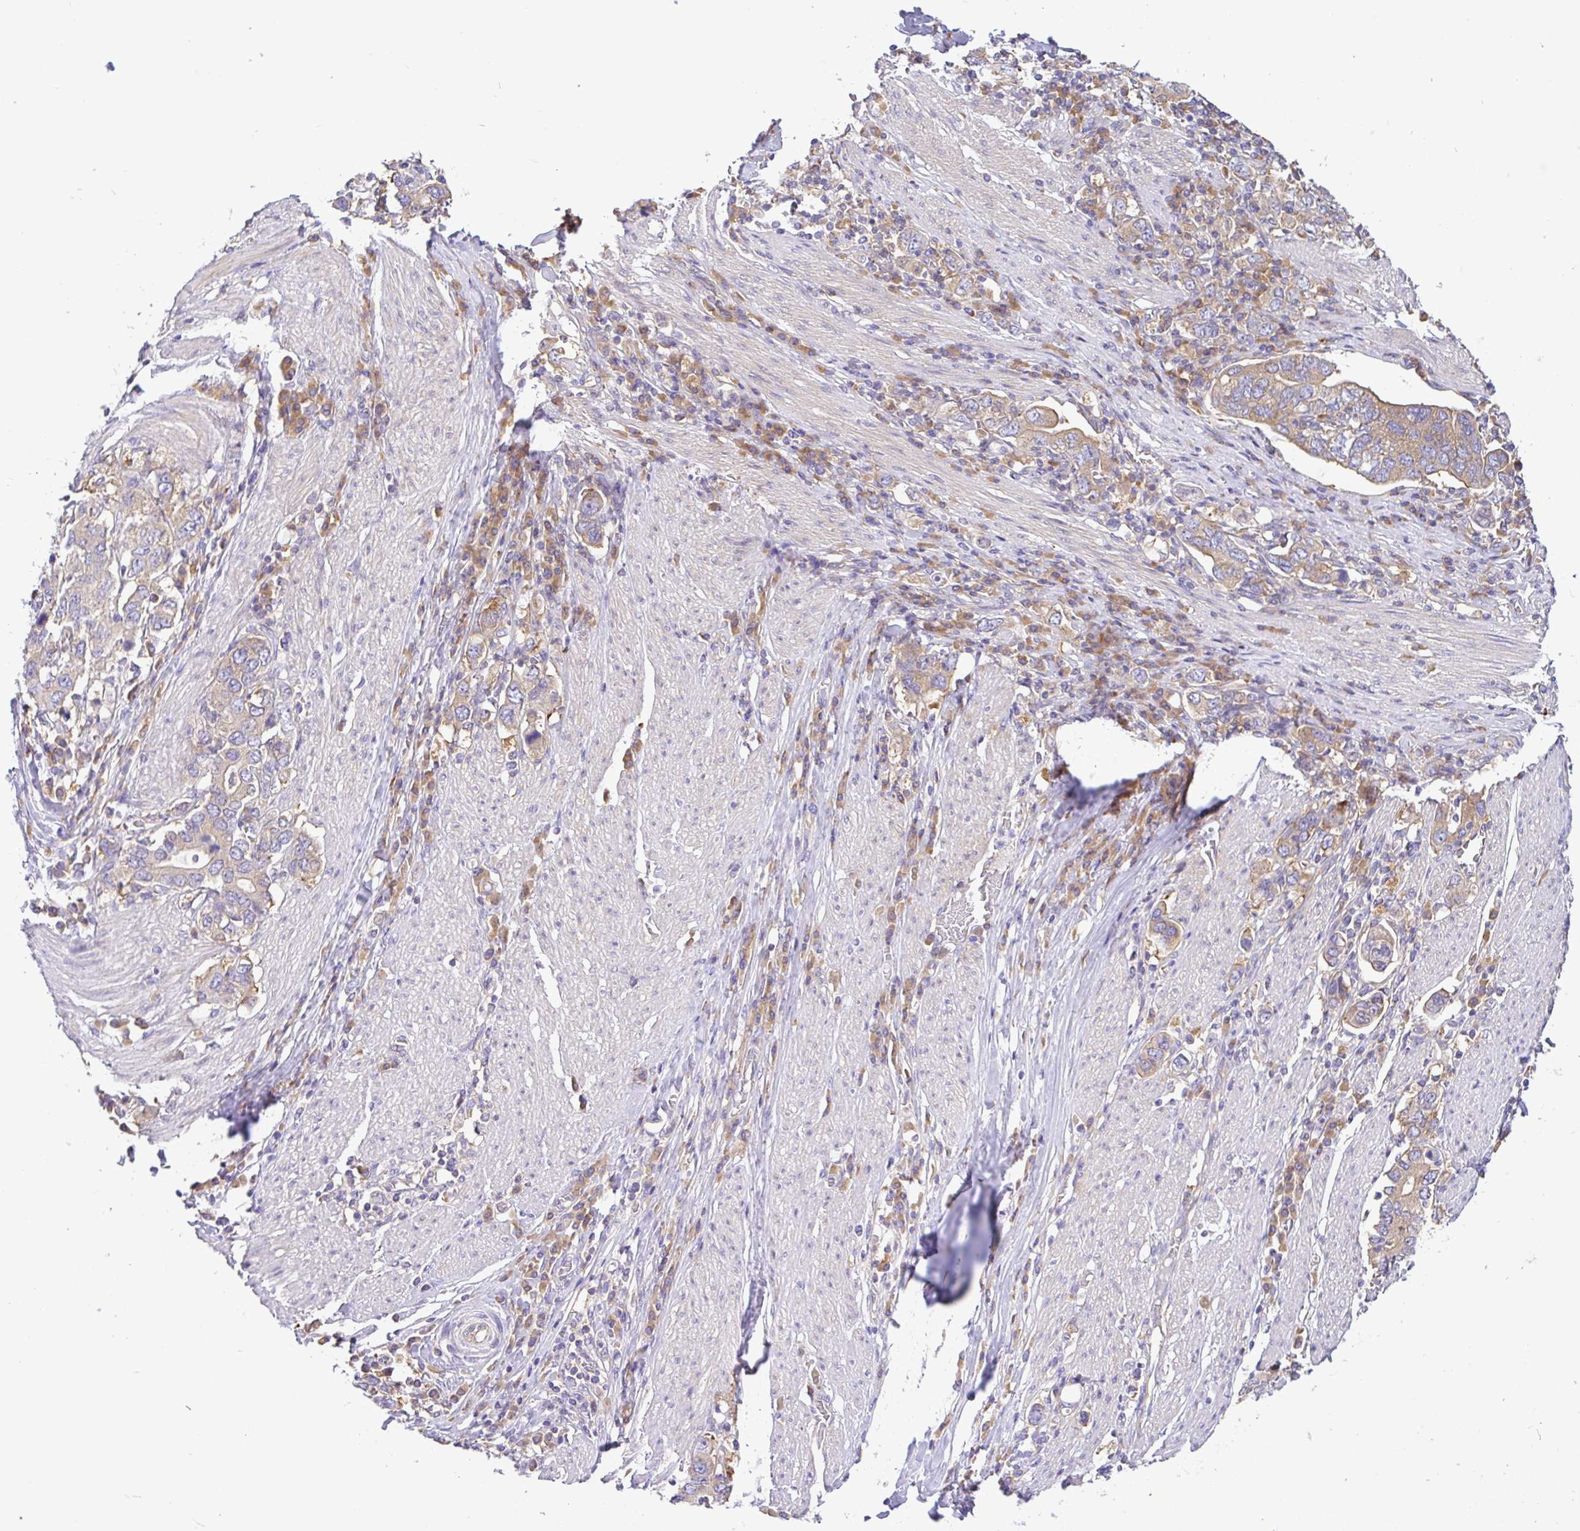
{"staining": {"intensity": "moderate", "quantity": "25%-75%", "location": "cytoplasmic/membranous"}, "tissue": "stomach cancer", "cell_type": "Tumor cells", "image_type": "cancer", "snomed": [{"axis": "morphology", "description": "Adenocarcinoma, NOS"}, {"axis": "topography", "description": "Stomach, upper"}, {"axis": "topography", "description": "Stomach"}], "caption": "Immunohistochemistry image of neoplastic tissue: human adenocarcinoma (stomach) stained using immunohistochemistry (IHC) reveals medium levels of moderate protein expression localized specifically in the cytoplasmic/membranous of tumor cells, appearing as a cytoplasmic/membranous brown color.", "gene": "GFPT2", "patient": {"sex": "male", "age": 62}}